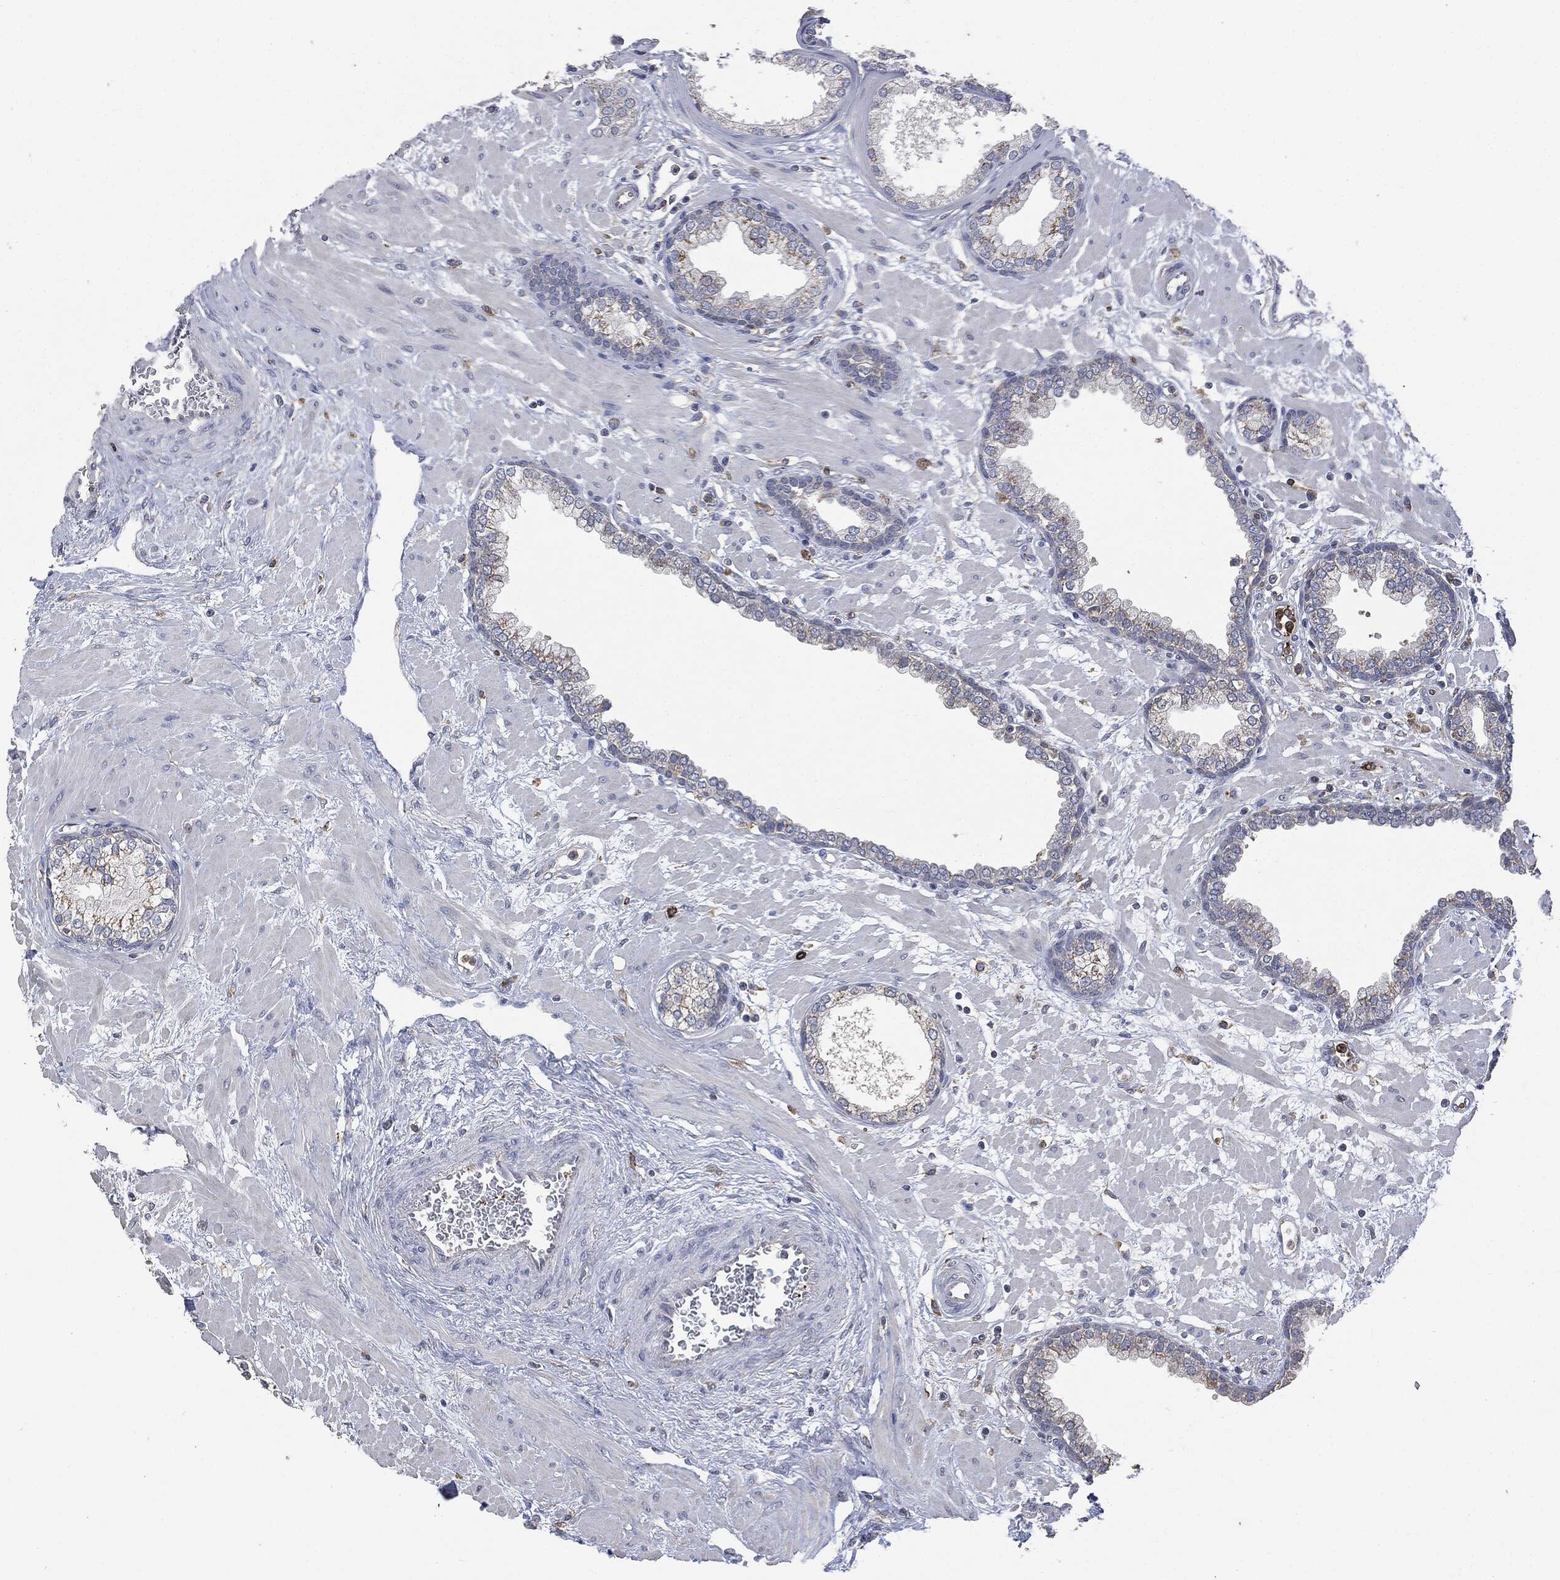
{"staining": {"intensity": "strong", "quantity": "25%-75%", "location": "cytoplasmic/membranous"}, "tissue": "prostate", "cell_type": "Glandular cells", "image_type": "normal", "snomed": [{"axis": "morphology", "description": "Normal tissue, NOS"}, {"axis": "topography", "description": "Prostate"}], "caption": "Immunohistochemistry image of normal human prostate stained for a protein (brown), which exhibits high levels of strong cytoplasmic/membranous staining in about 25%-75% of glandular cells.", "gene": "CD33", "patient": {"sex": "male", "age": 63}}